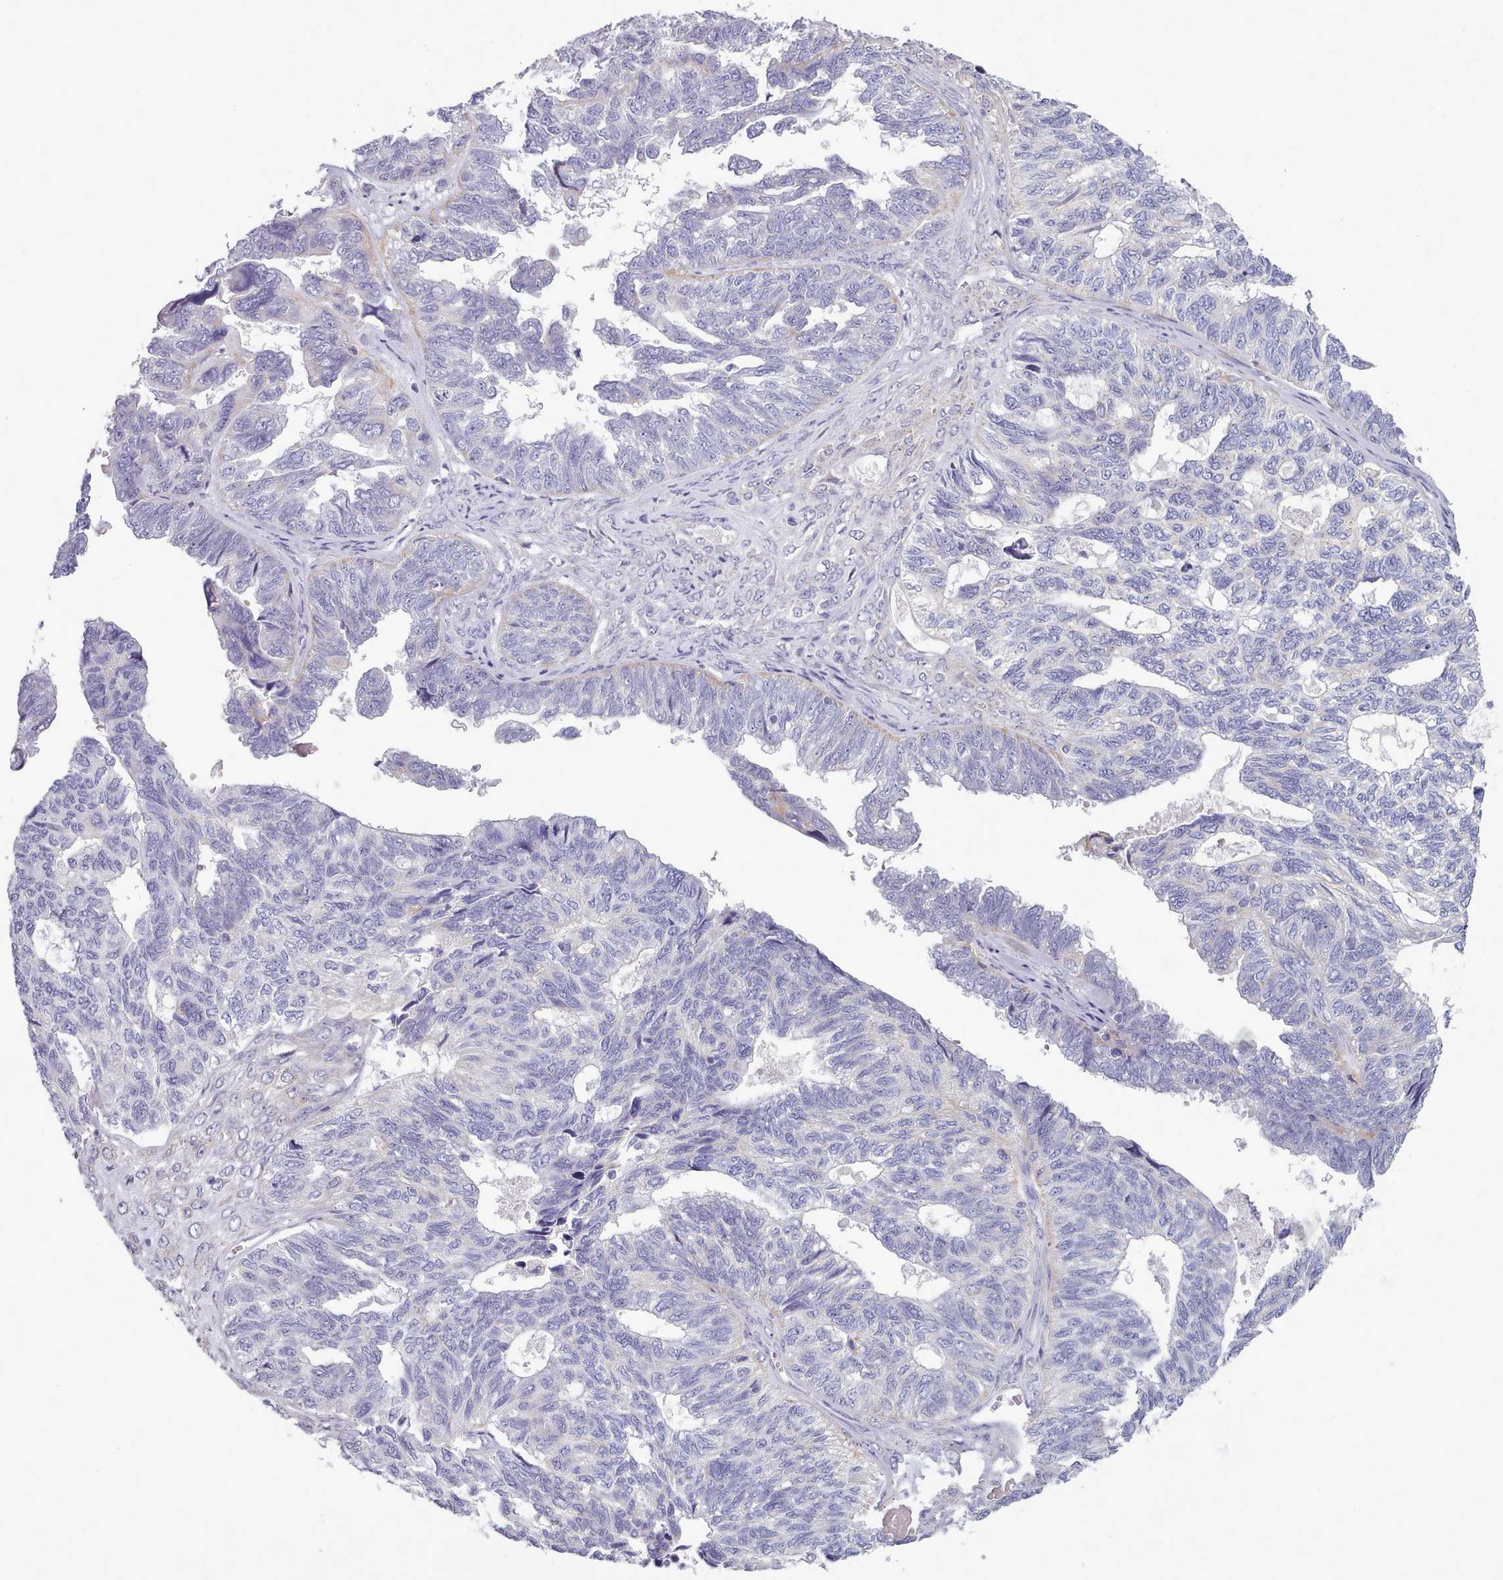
{"staining": {"intensity": "negative", "quantity": "none", "location": "none"}, "tissue": "ovarian cancer", "cell_type": "Tumor cells", "image_type": "cancer", "snomed": [{"axis": "morphology", "description": "Cystadenocarcinoma, serous, NOS"}, {"axis": "topography", "description": "Ovary"}], "caption": "A histopathology image of ovarian cancer stained for a protein reveals no brown staining in tumor cells.", "gene": "MYRFL", "patient": {"sex": "female", "age": 79}}